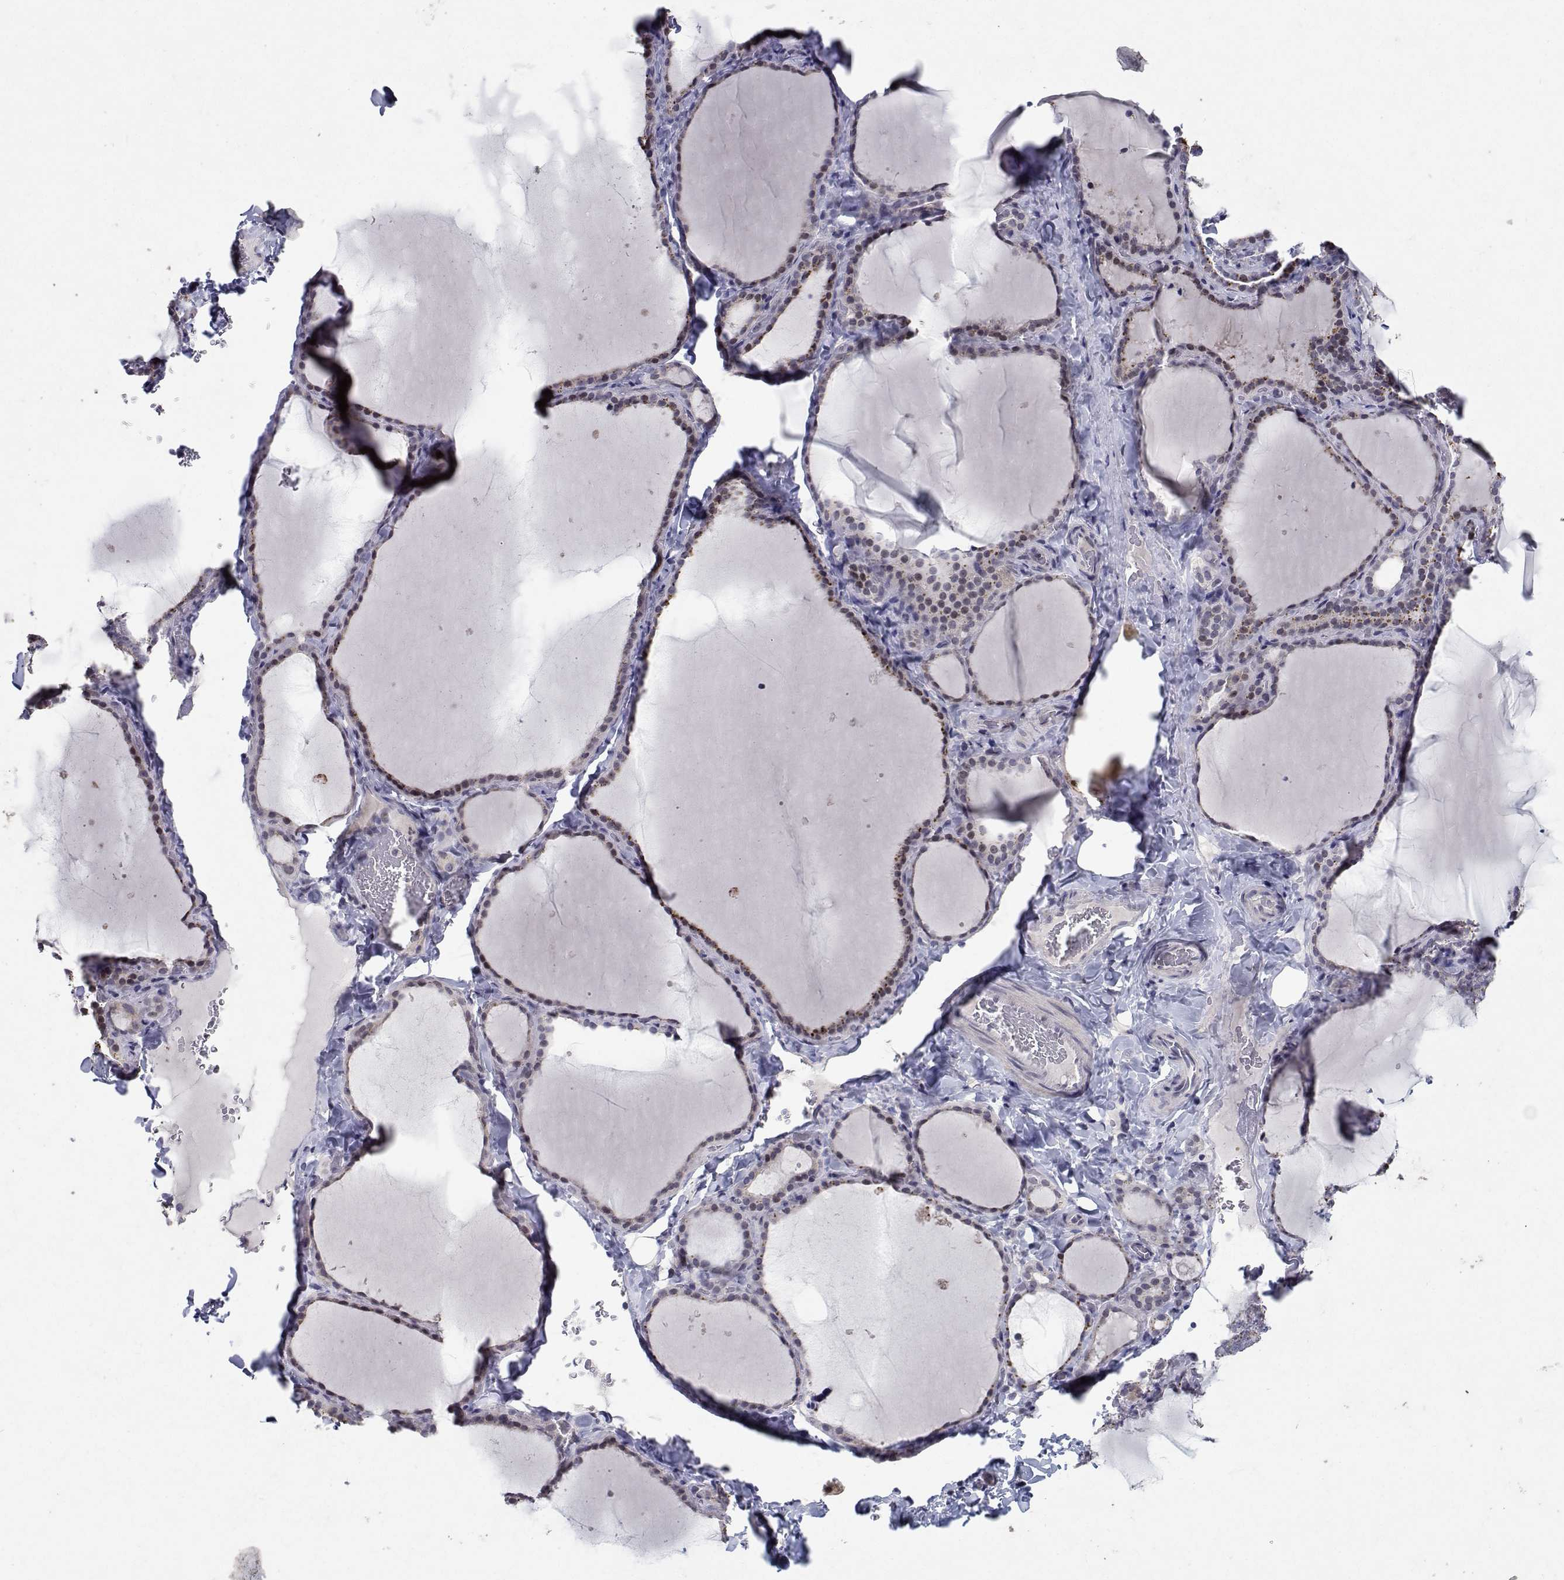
{"staining": {"intensity": "weak", "quantity": "<25%", "location": "cytoplasmic/membranous"}, "tissue": "thyroid gland", "cell_type": "Glandular cells", "image_type": "normal", "snomed": [{"axis": "morphology", "description": "Normal tissue, NOS"}, {"axis": "topography", "description": "Thyroid gland"}], "caption": "Protein analysis of normal thyroid gland reveals no significant staining in glandular cells.", "gene": "RBPJL", "patient": {"sex": "female", "age": 22}}